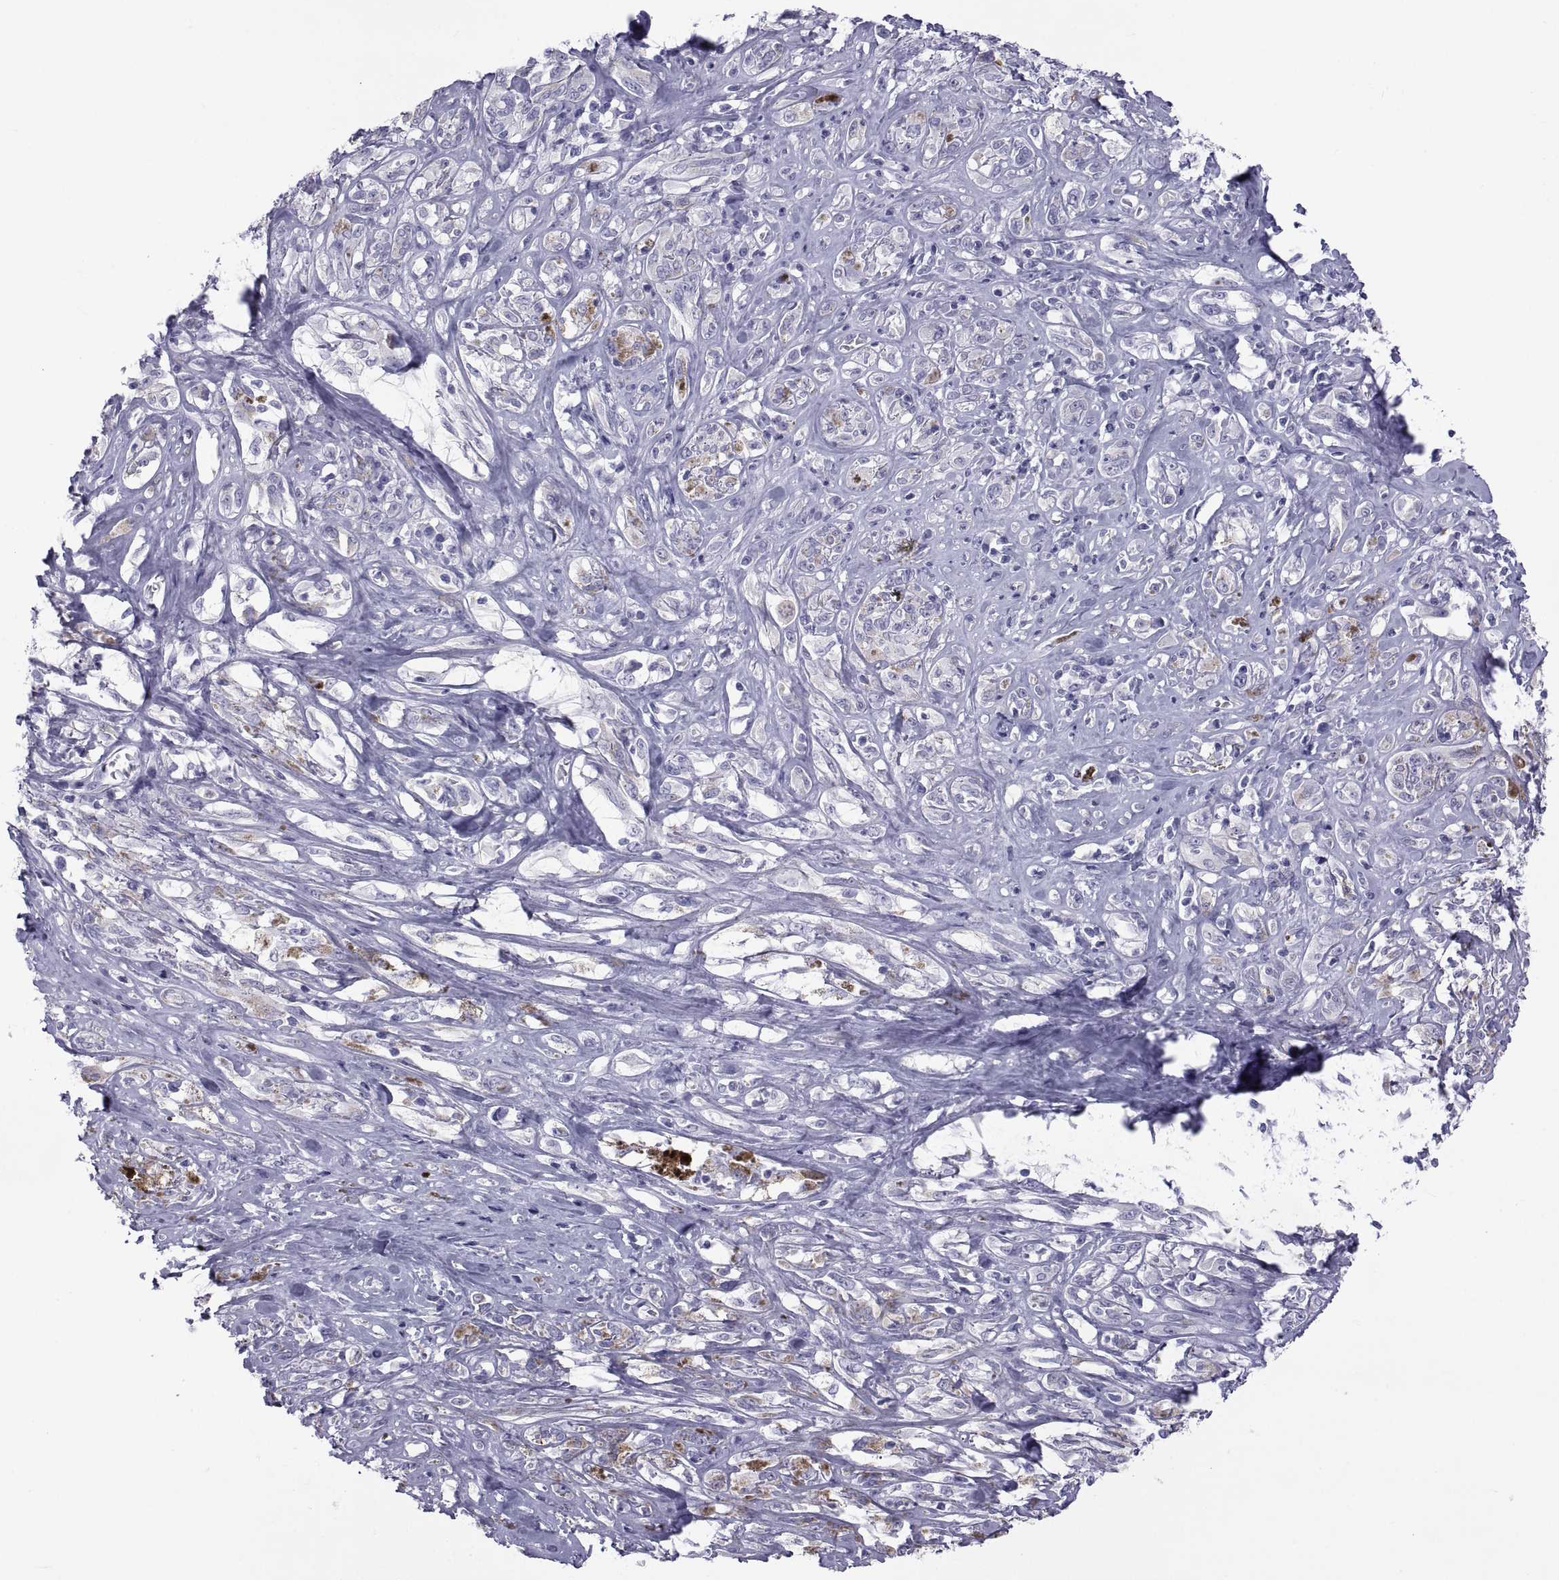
{"staining": {"intensity": "negative", "quantity": "none", "location": "none"}, "tissue": "melanoma", "cell_type": "Tumor cells", "image_type": "cancer", "snomed": [{"axis": "morphology", "description": "Malignant melanoma, NOS"}, {"axis": "topography", "description": "Skin"}], "caption": "Tumor cells show no significant staining in melanoma.", "gene": "NPTX2", "patient": {"sex": "female", "age": 91}}